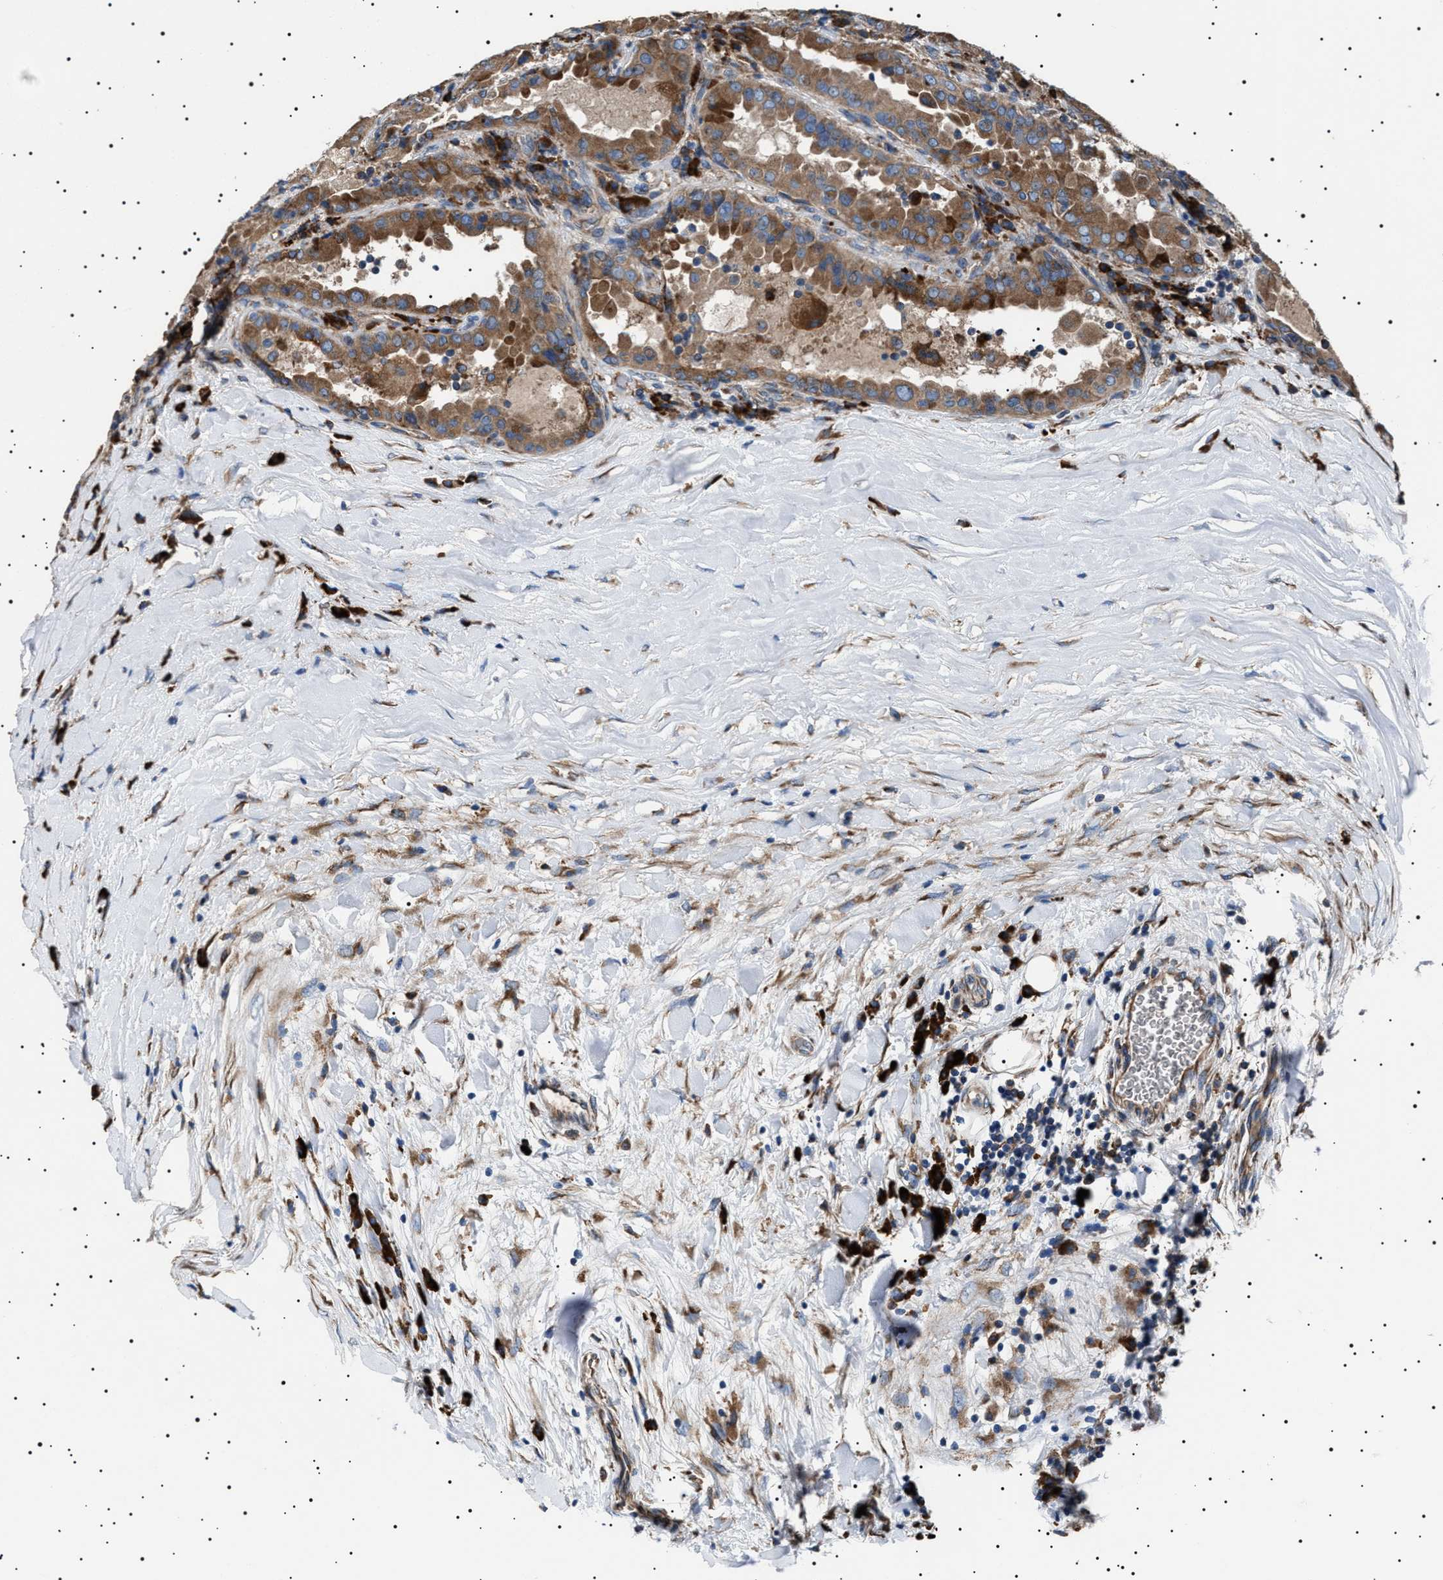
{"staining": {"intensity": "moderate", "quantity": ">75%", "location": "cytoplasmic/membranous"}, "tissue": "thyroid cancer", "cell_type": "Tumor cells", "image_type": "cancer", "snomed": [{"axis": "morphology", "description": "Papillary adenocarcinoma, NOS"}, {"axis": "topography", "description": "Thyroid gland"}], "caption": "Immunohistochemical staining of human thyroid papillary adenocarcinoma displays medium levels of moderate cytoplasmic/membranous protein staining in about >75% of tumor cells.", "gene": "TOP1MT", "patient": {"sex": "male", "age": 33}}